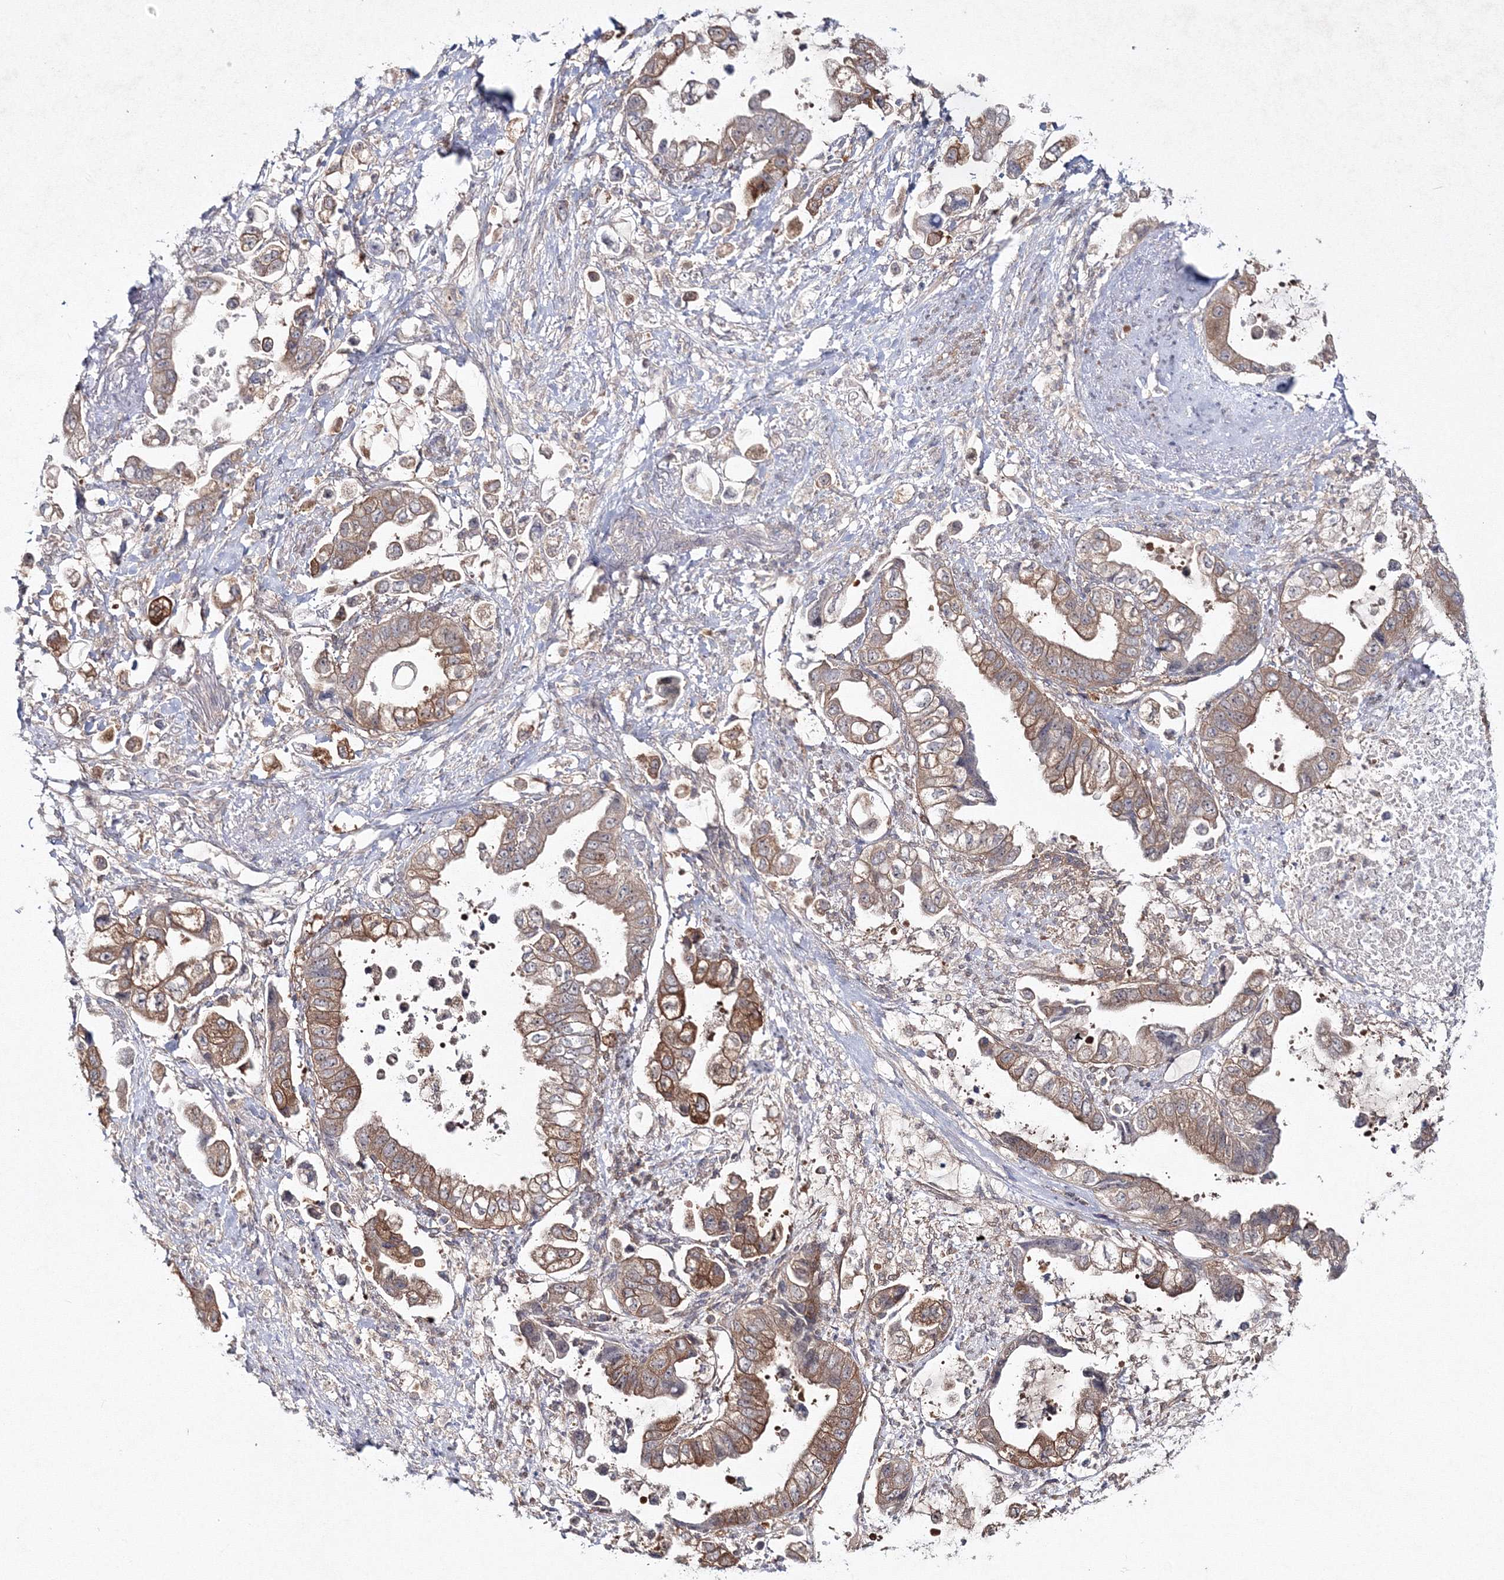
{"staining": {"intensity": "moderate", "quantity": ">75%", "location": "cytoplasmic/membranous"}, "tissue": "stomach cancer", "cell_type": "Tumor cells", "image_type": "cancer", "snomed": [{"axis": "morphology", "description": "Adenocarcinoma, NOS"}, {"axis": "topography", "description": "Stomach"}], "caption": "Stomach adenocarcinoma stained for a protein reveals moderate cytoplasmic/membranous positivity in tumor cells. Nuclei are stained in blue.", "gene": "IPMK", "patient": {"sex": "male", "age": 62}}